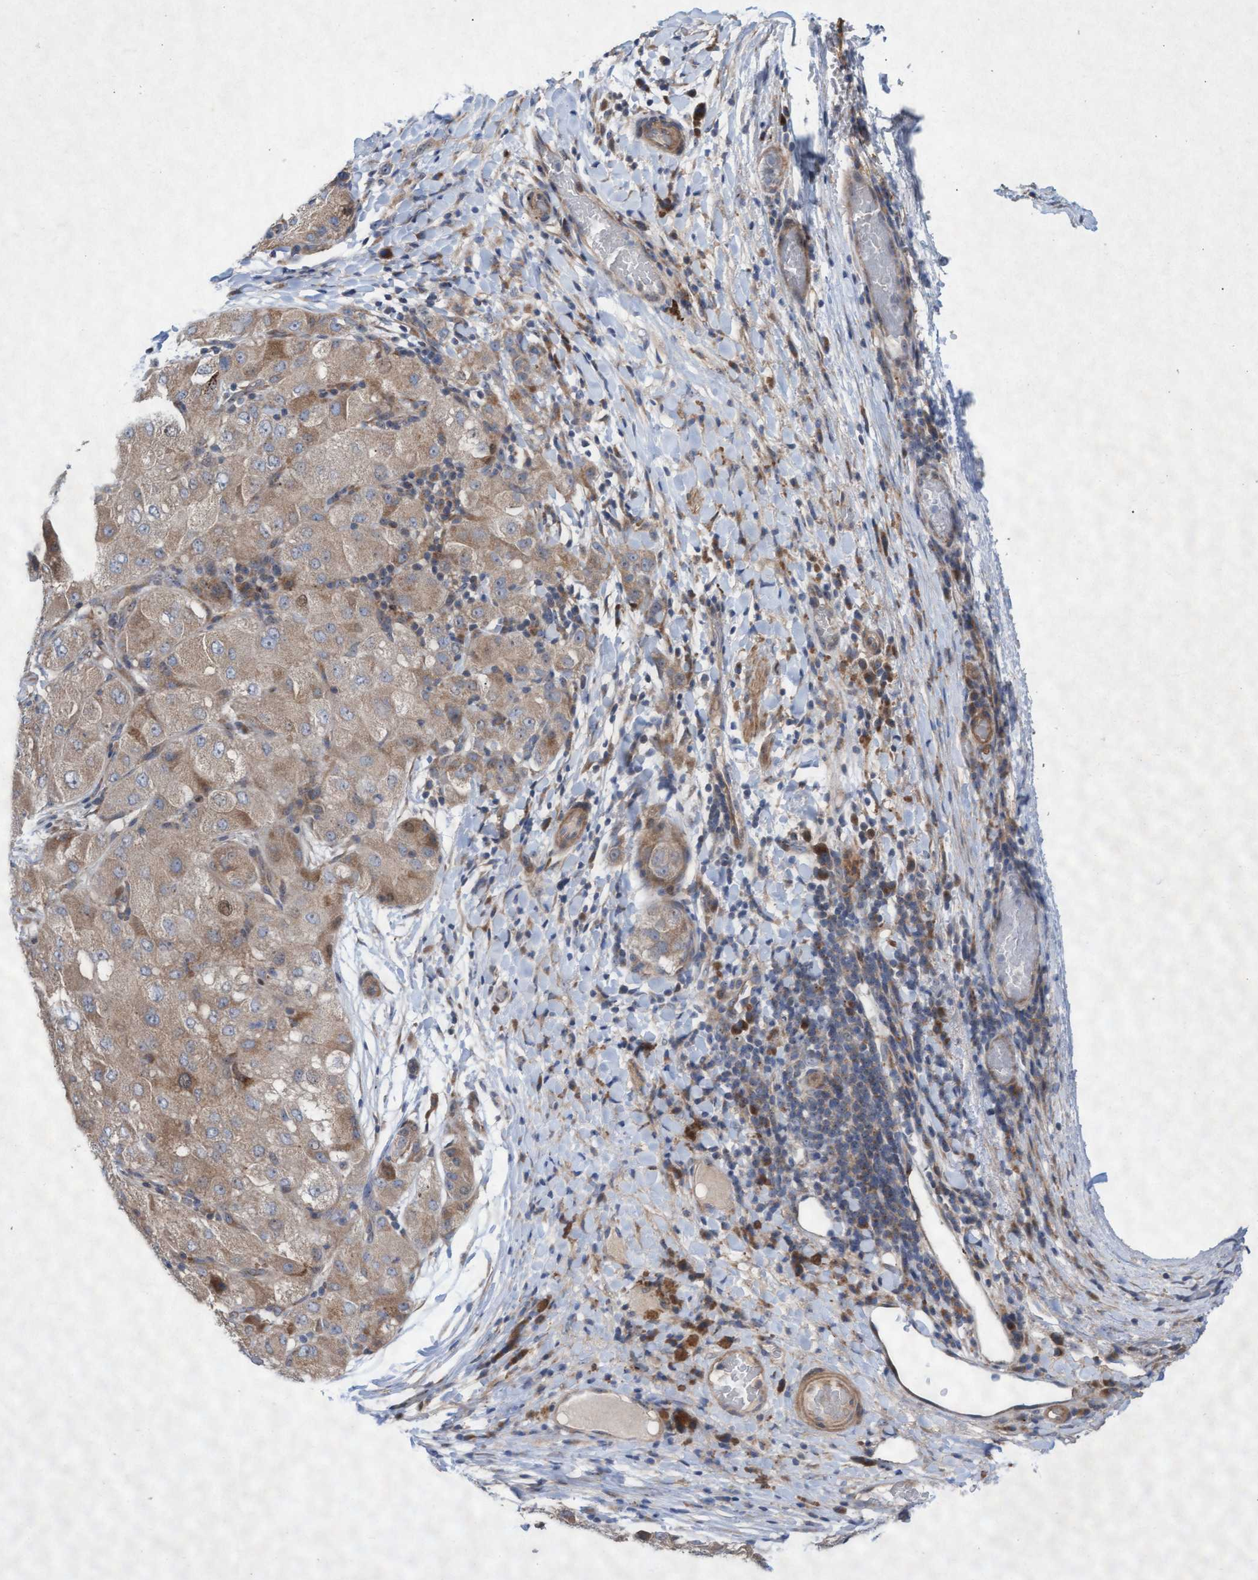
{"staining": {"intensity": "weak", "quantity": ">75%", "location": "cytoplasmic/membranous"}, "tissue": "liver cancer", "cell_type": "Tumor cells", "image_type": "cancer", "snomed": [{"axis": "morphology", "description": "Carcinoma, Hepatocellular, NOS"}, {"axis": "topography", "description": "Liver"}], "caption": "This is an image of IHC staining of liver cancer (hepatocellular carcinoma), which shows weak staining in the cytoplasmic/membranous of tumor cells.", "gene": "ABCF2", "patient": {"sex": "male", "age": 80}}